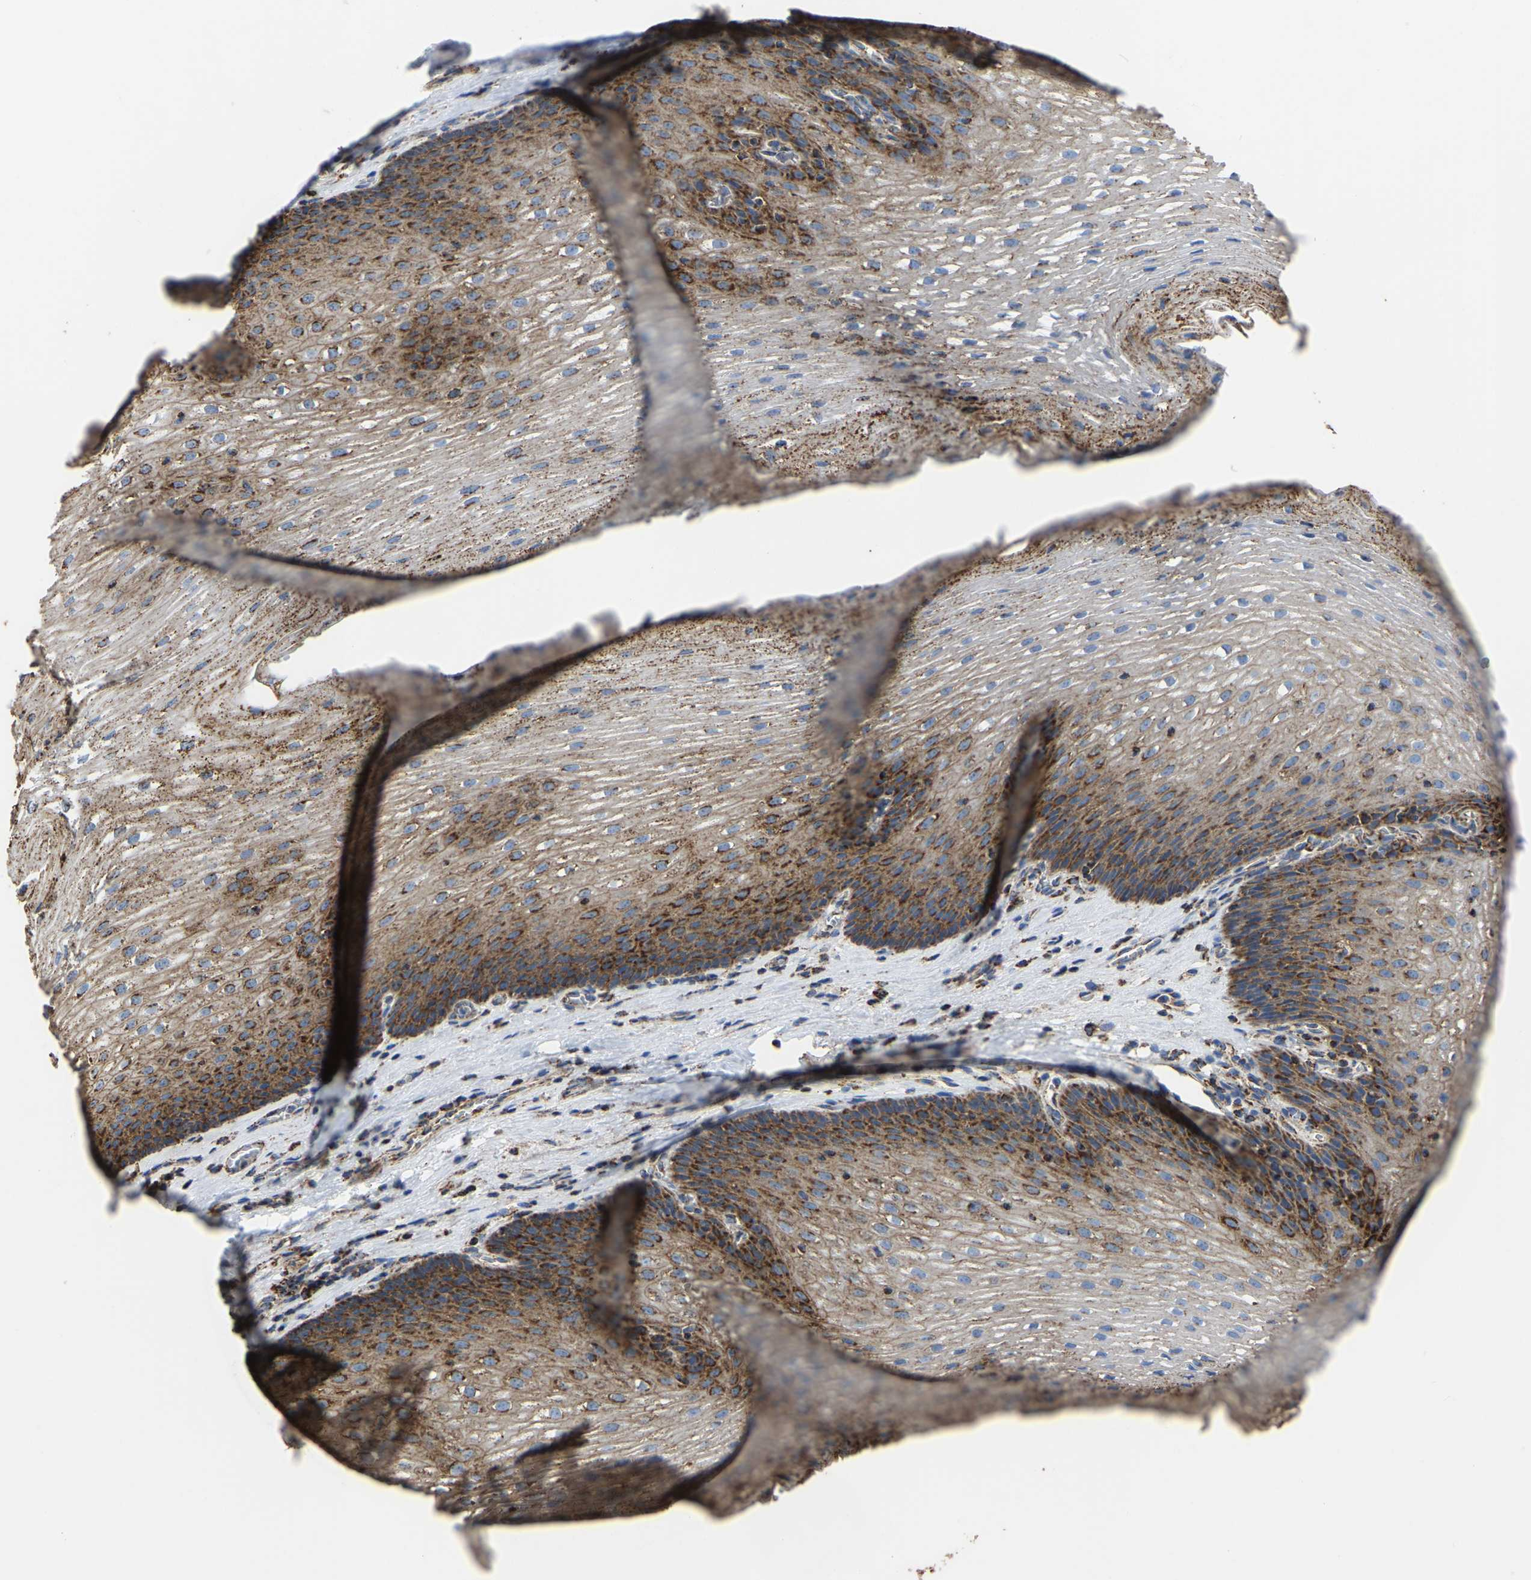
{"staining": {"intensity": "strong", "quantity": "25%-75%", "location": "cytoplasmic/membranous"}, "tissue": "esophagus", "cell_type": "Squamous epithelial cells", "image_type": "normal", "snomed": [{"axis": "morphology", "description": "Normal tissue, NOS"}, {"axis": "topography", "description": "Esophagus"}], "caption": "Strong cytoplasmic/membranous expression for a protein is appreciated in about 25%-75% of squamous epithelial cells of benign esophagus using immunohistochemistry.", "gene": "ETFA", "patient": {"sex": "male", "age": 48}}